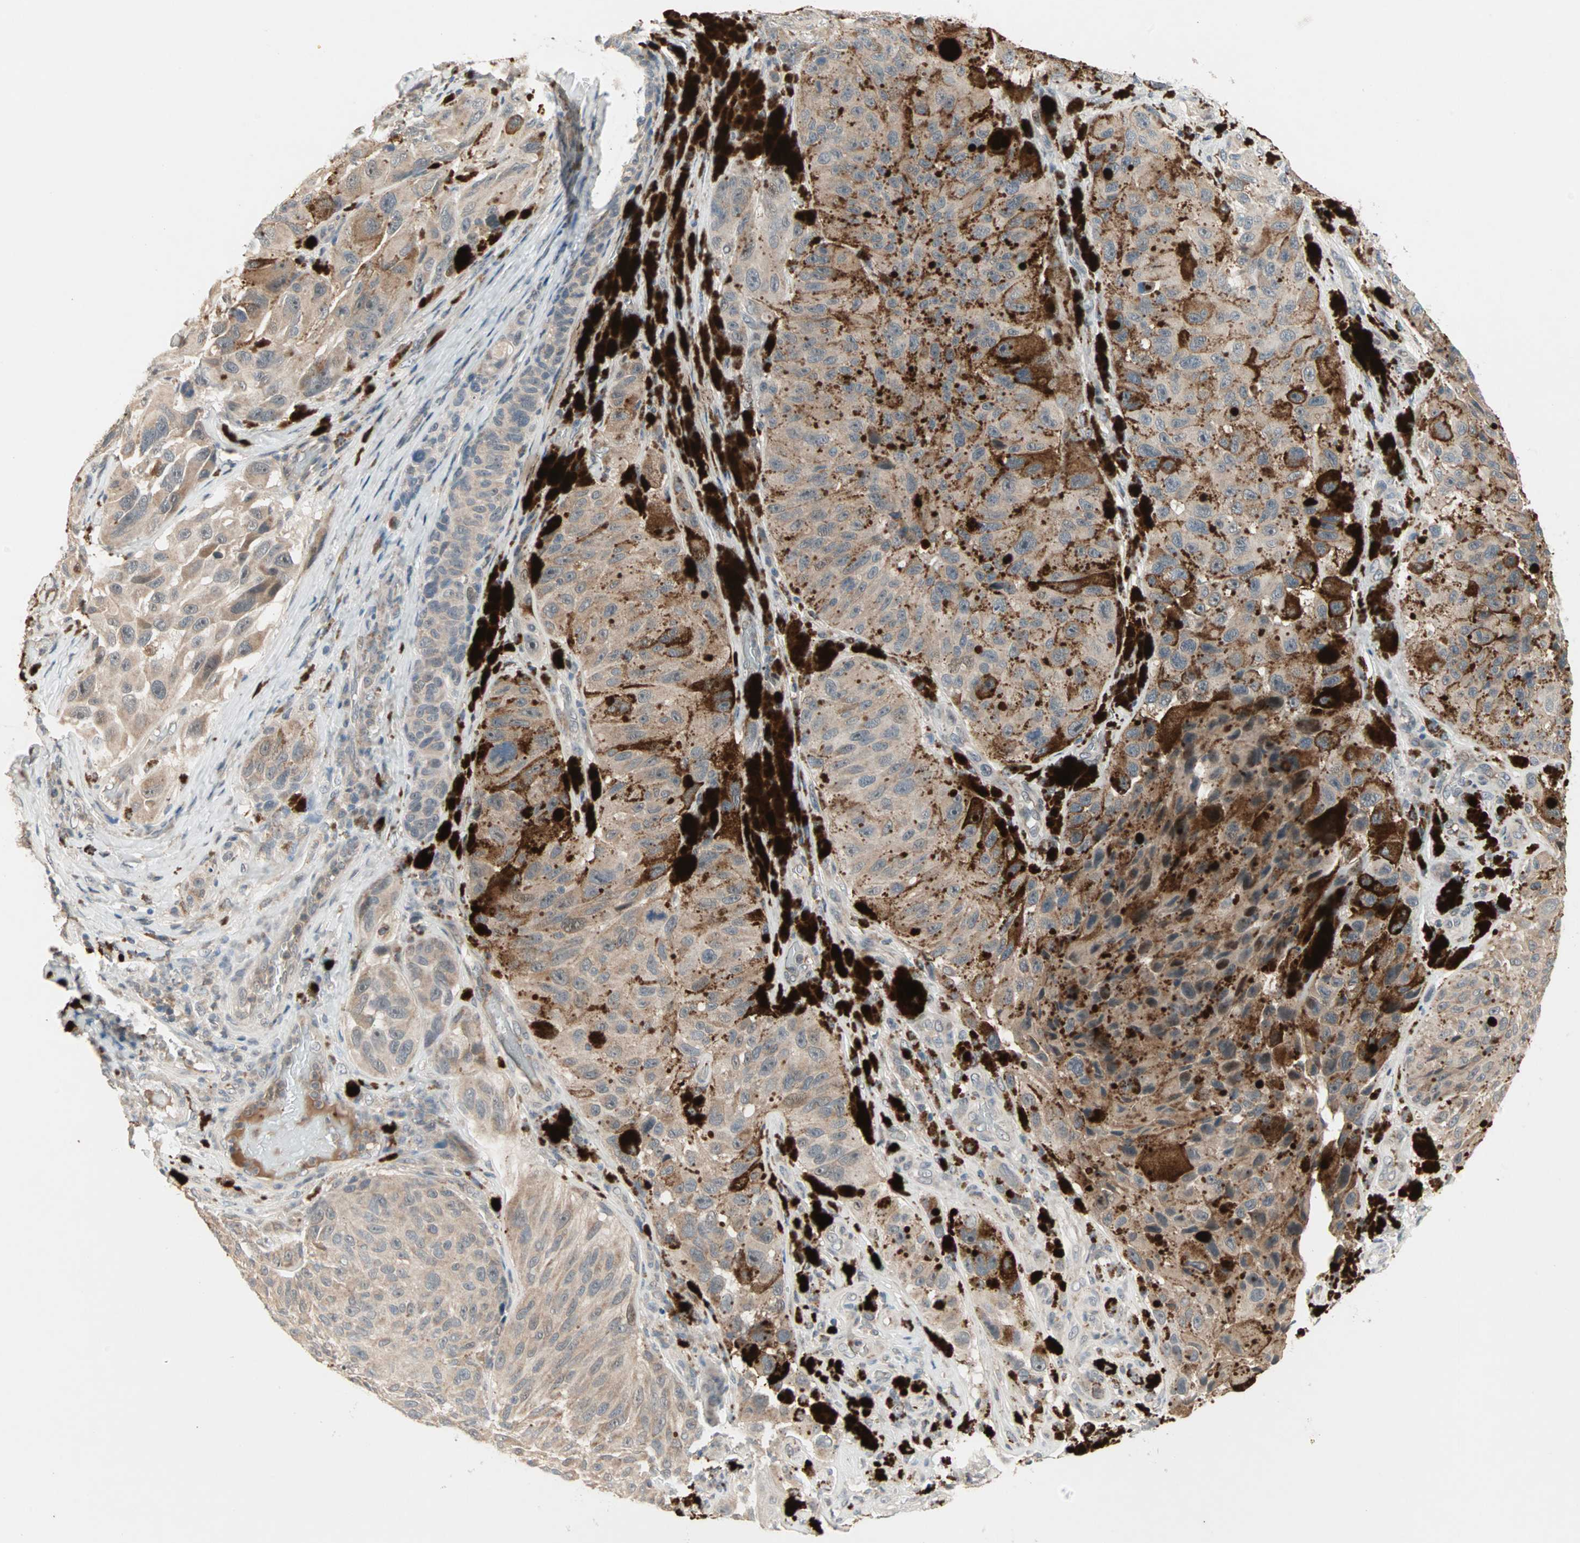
{"staining": {"intensity": "weak", "quantity": "25%-75%", "location": "cytoplasmic/membranous"}, "tissue": "melanoma", "cell_type": "Tumor cells", "image_type": "cancer", "snomed": [{"axis": "morphology", "description": "Malignant melanoma, NOS"}, {"axis": "topography", "description": "Skin"}], "caption": "Protein analysis of melanoma tissue reveals weak cytoplasmic/membranous staining in about 25%-75% of tumor cells.", "gene": "PROS1", "patient": {"sex": "female", "age": 73}}